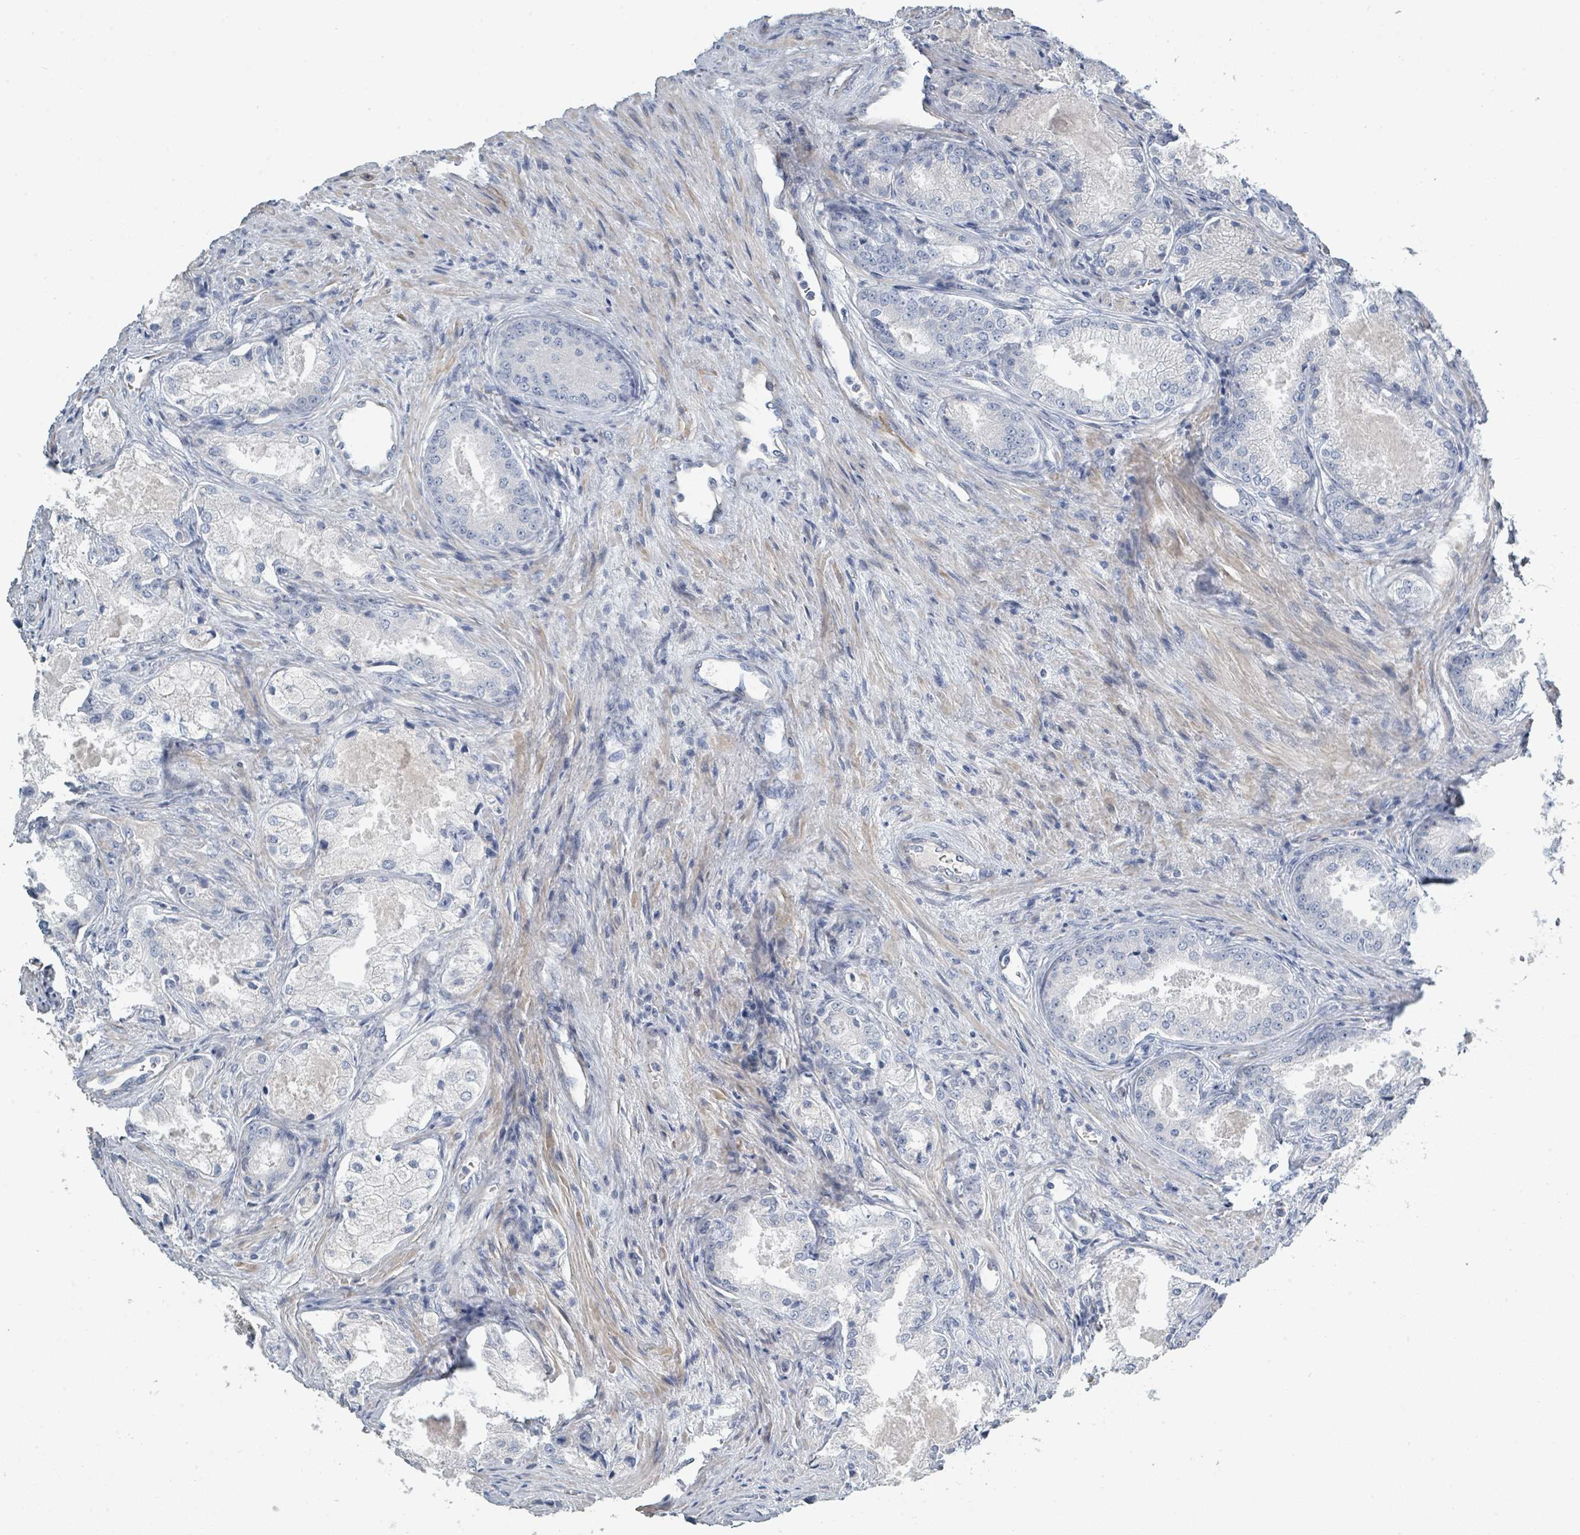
{"staining": {"intensity": "negative", "quantity": "none", "location": "none"}, "tissue": "prostate cancer", "cell_type": "Tumor cells", "image_type": "cancer", "snomed": [{"axis": "morphology", "description": "Adenocarcinoma, Low grade"}, {"axis": "topography", "description": "Prostate"}], "caption": "Prostate cancer (adenocarcinoma (low-grade)) was stained to show a protein in brown. There is no significant positivity in tumor cells.", "gene": "RAB33B", "patient": {"sex": "male", "age": 68}}